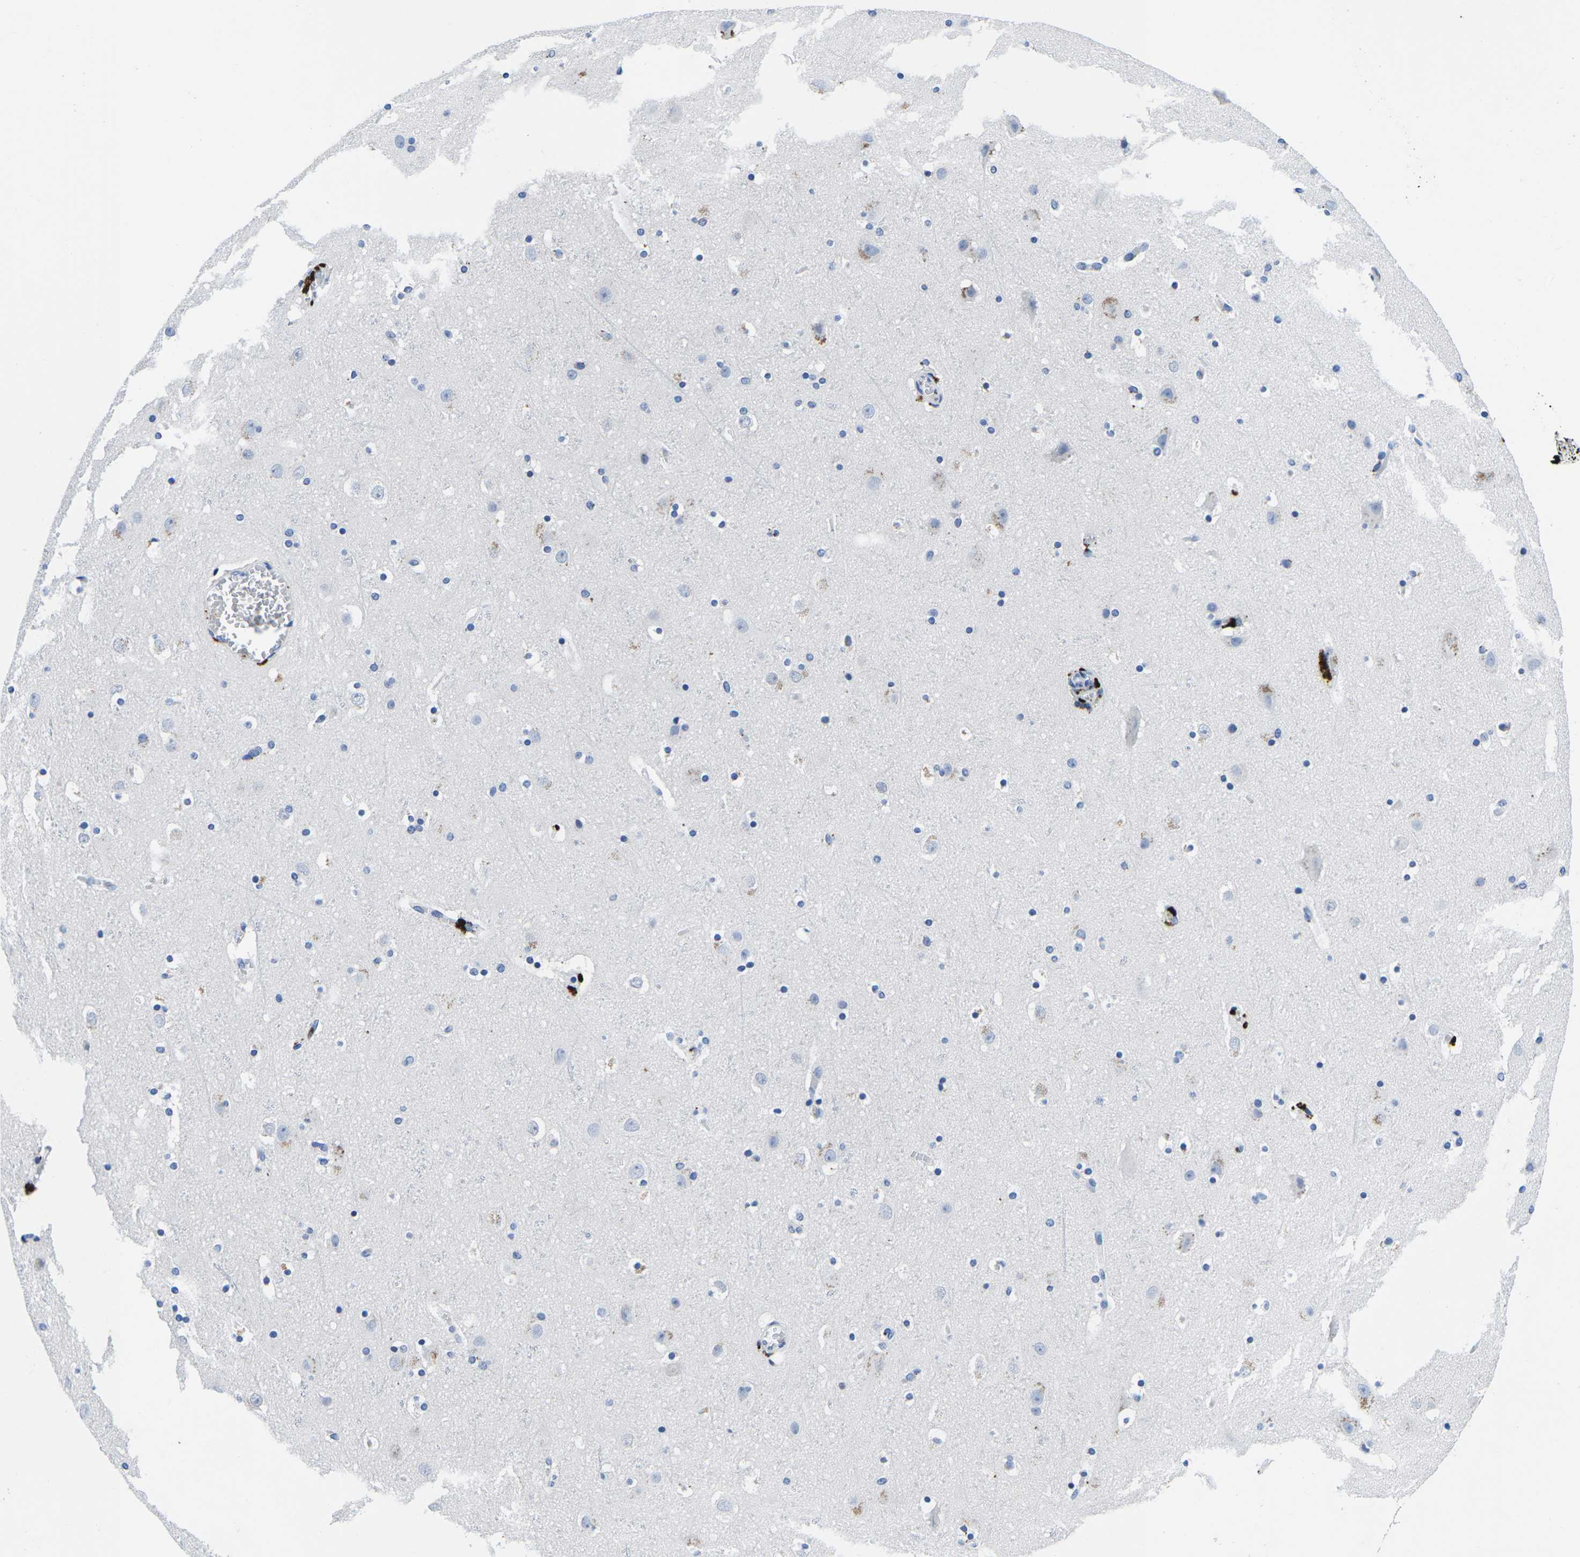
{"staining": {"intensity": "negative", "quantity": "none", "location": "none"}, "tissue": "cerebral cortex", "cell_type": "Endothelial cells", "image_type": "normal", "snomed": [{"axis": "morphology", "description": "Normal tissue, NOS"}, {"axis": "topography", "description": "Cerebral cortex"}], "caption": "High power microscopy micrograph of an IHC micrograph of benign cerebral cortex, revealing no significant expression in endothelial cells.", "gene": "CTSW", "patient": {"sex": "male", "age": 45}}